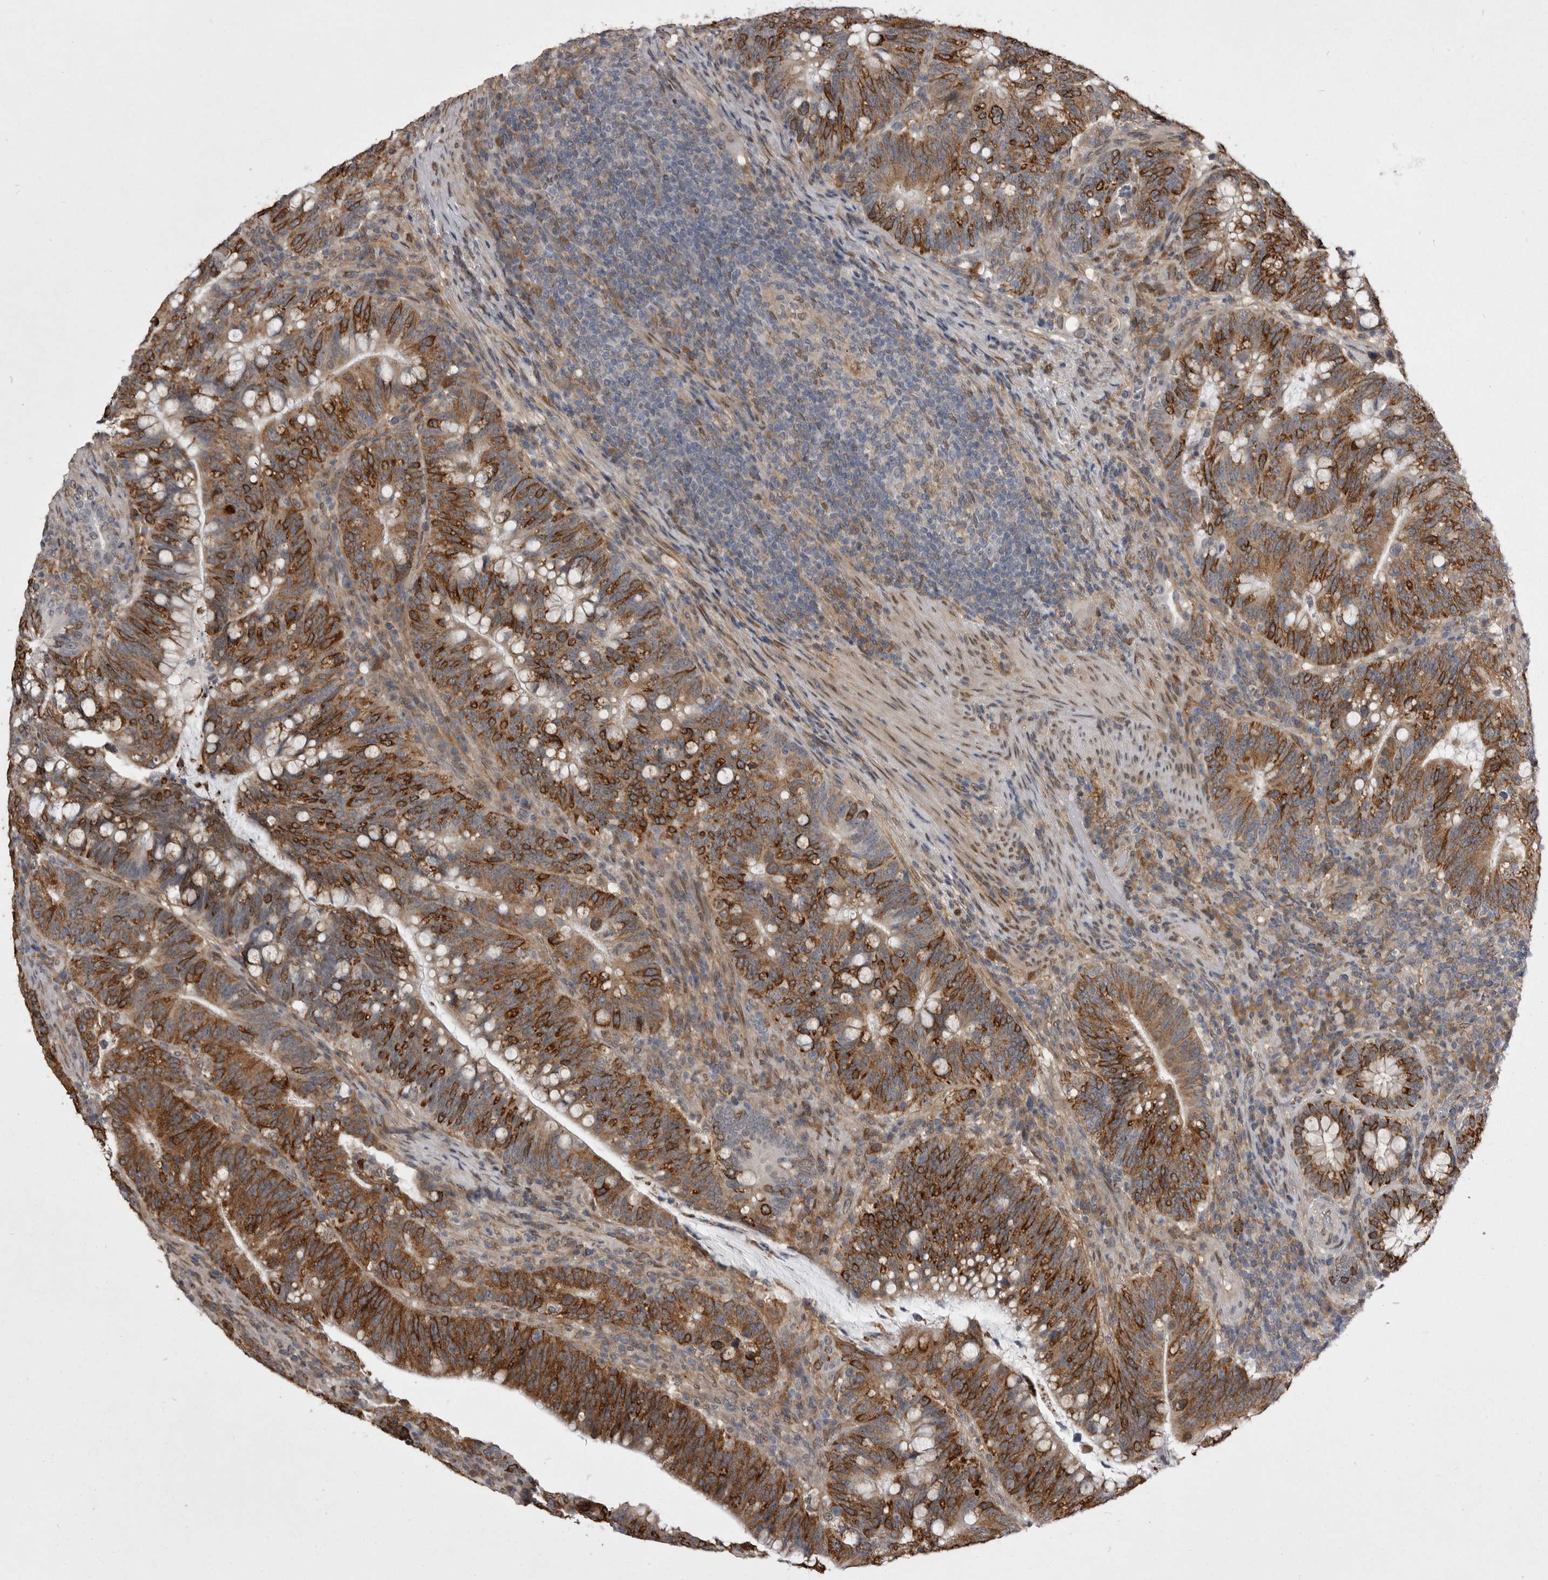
{"staining": {"intensity": "strong", "quantity": ">75%", "location": "cytoplasmic/membranous"}, "tissue": "colorectal cancer", "cell_type": "Tumor cells", "image_type": "cancer", "snomed": [{"axis": "morphology", "description": "Adenocarcinoma, NOS"}, {"axis": "topography", "description": "Colon"}], "caption": "Protein expression analysis of colorectal cancer reveals strong cytoplasmic/membranous positivity in approximately >75% of tumor cells.", "gene": "ABL1", "patient": {"sex": "female", "age": 66}}